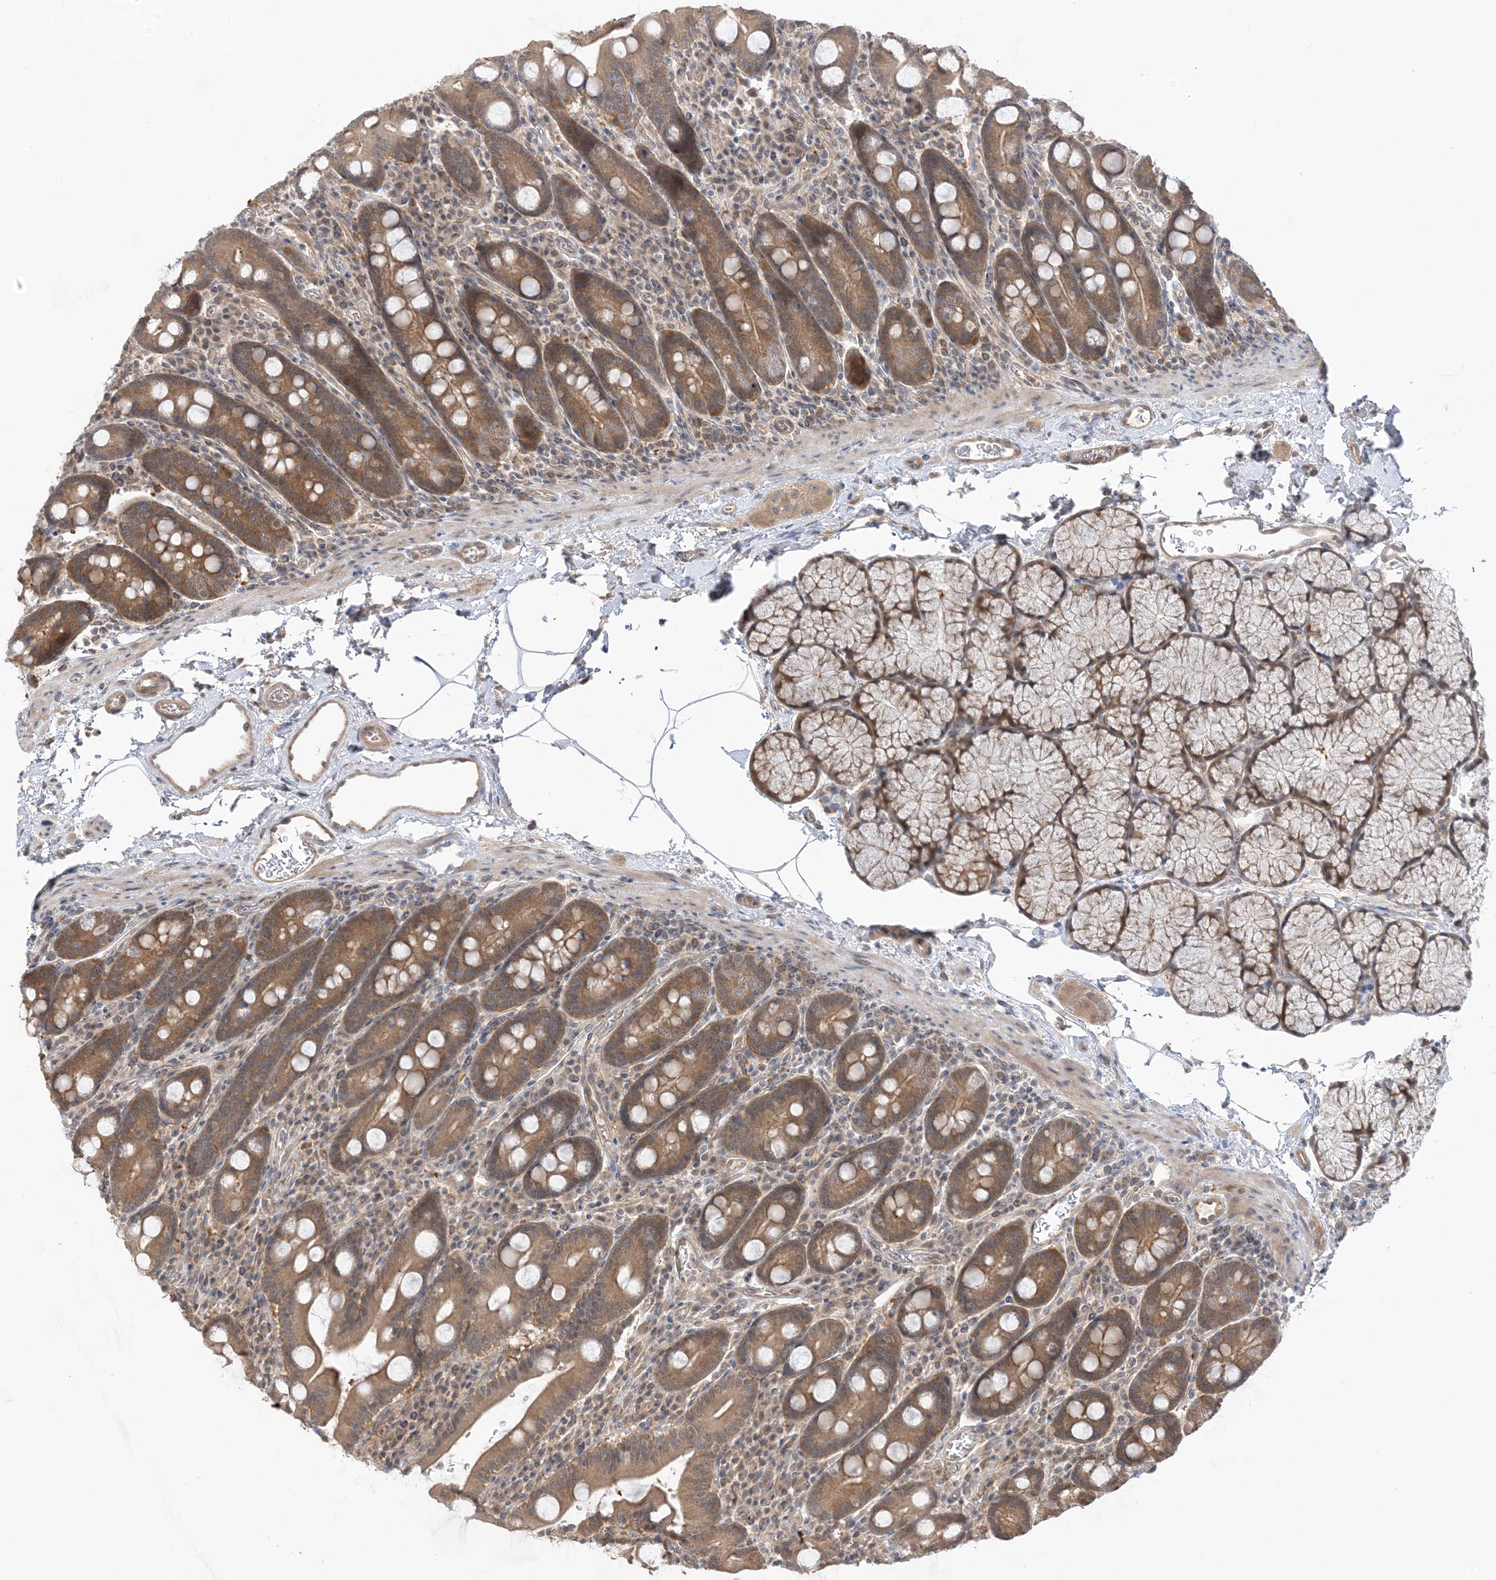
{"staining": {"intensity": "moderate", "quantity": ">75%", "location": "cytoplasmic/membranous"}, "tissue": "duodenum", "cell_type": "Glandular cells", "image_type": "normal", "snomed": [{"axis": "morphology", "description": "Normal tissue, NOS"}, {"axis": "topography", "description": "Duodenum"}], "caption": "Immunohistochemistry (IHC) micrograph of unremarkable duodenum stained for a protein (brown), which demonstrates medium levels of moderate cytoplasmic/membranous expression in approximately >75% of glandular cells.", "gene": "WDR26", "patient": {"sex": "male", "age": 35}}